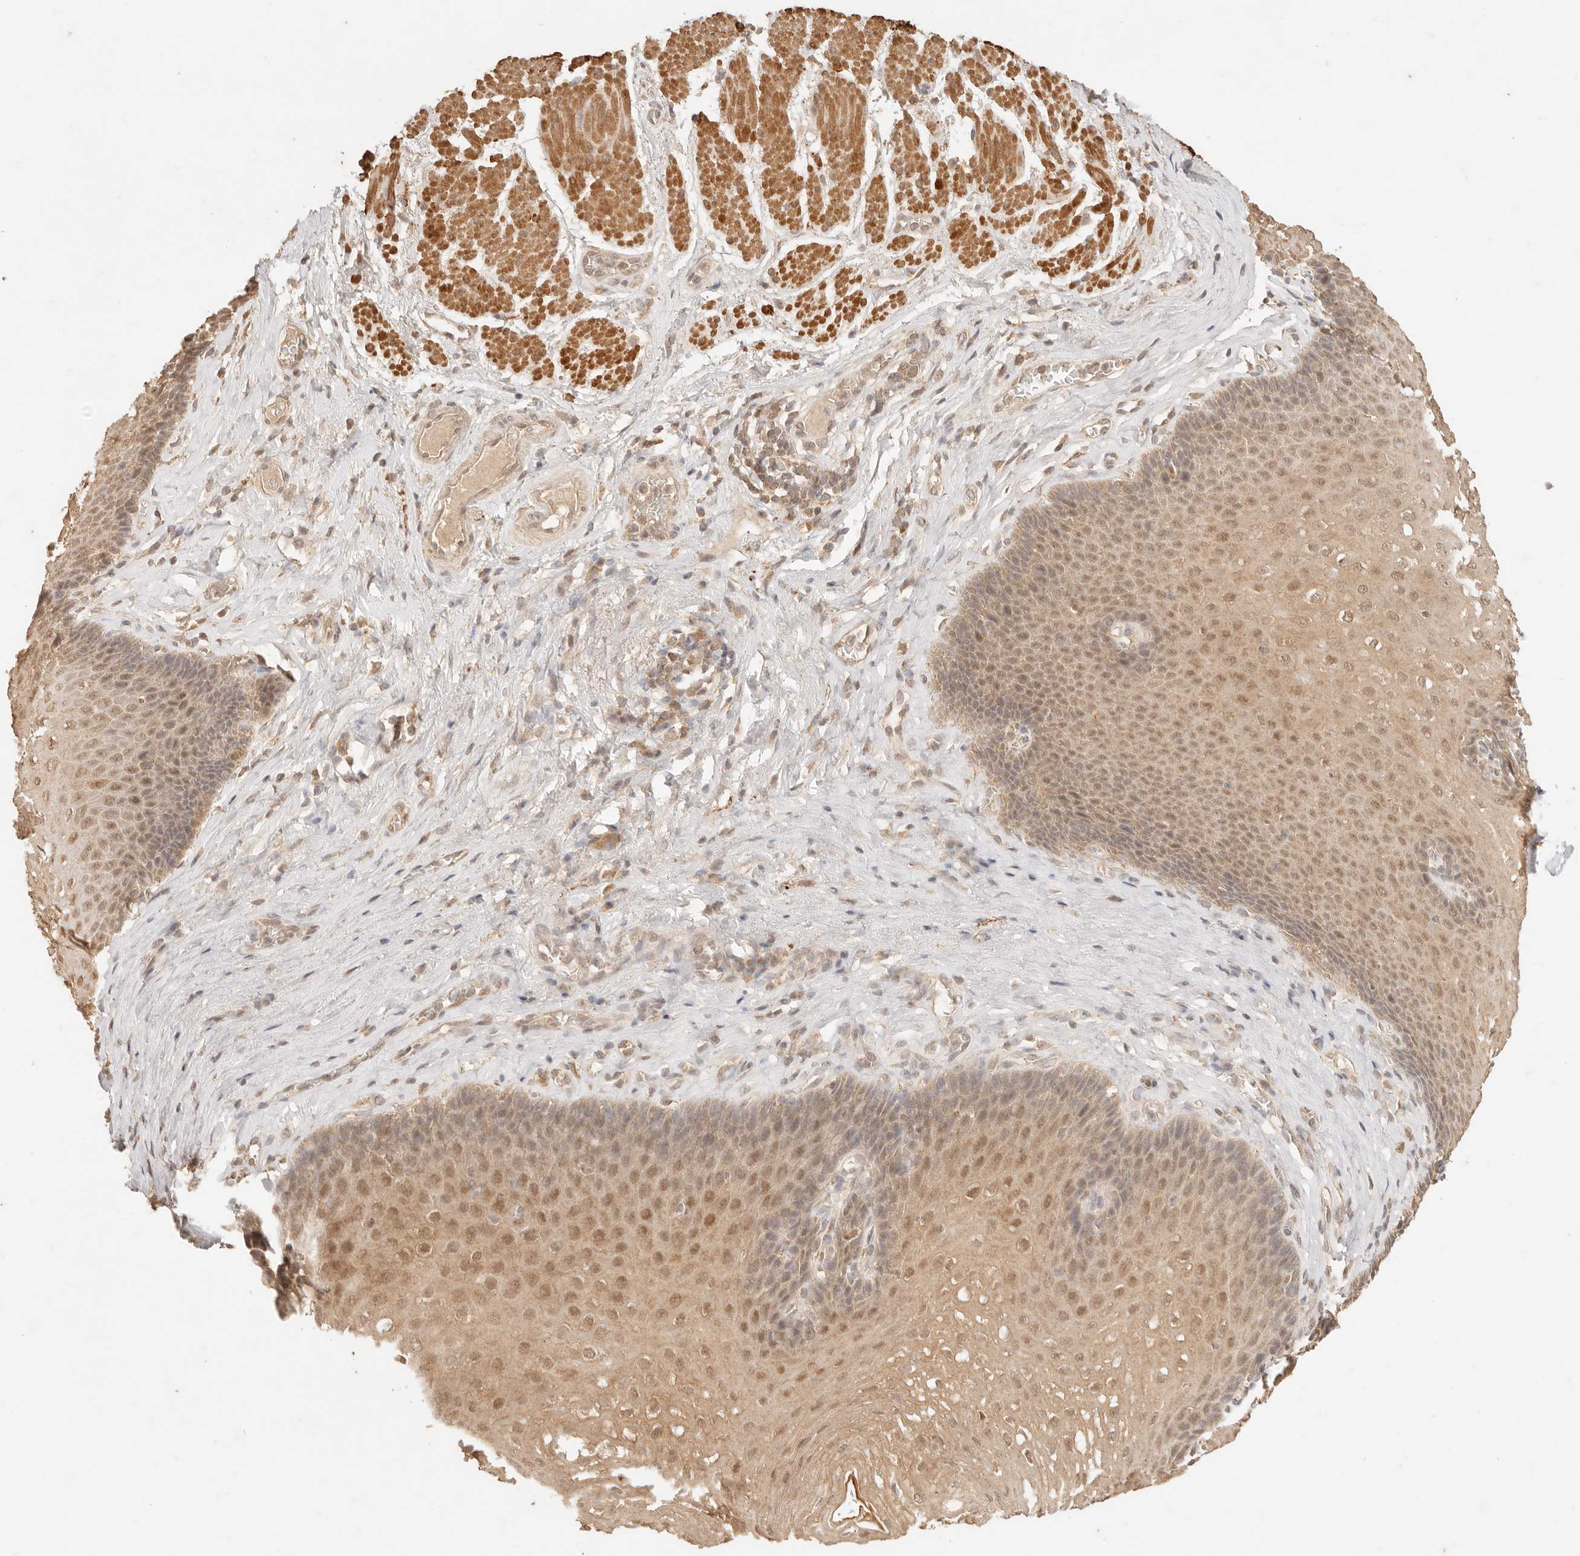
{"staining": {"intensity": "moderate", "quantity": ">75%", "location": "cytoplasmic/membranous,nuclear"}, "tissue": "esophagus", "cell_type": "Squamous epithelial cells", "image_type": "normal", "snomed": [{"axis": "morphology", "description": "Normal tissue, NOS"}, {"axis": "topography", "description": "Esophagus"}], "caption": "High-power microscopy captured an immunohistochemistry micrograph of unremarkable esophagus, revealing moderate cytoplasmic/membranous,nuclear staining in about >75% of squamous epithelial cells.", "gene": "TRIM11", "patient": {"sex": "female", "age": 66}}